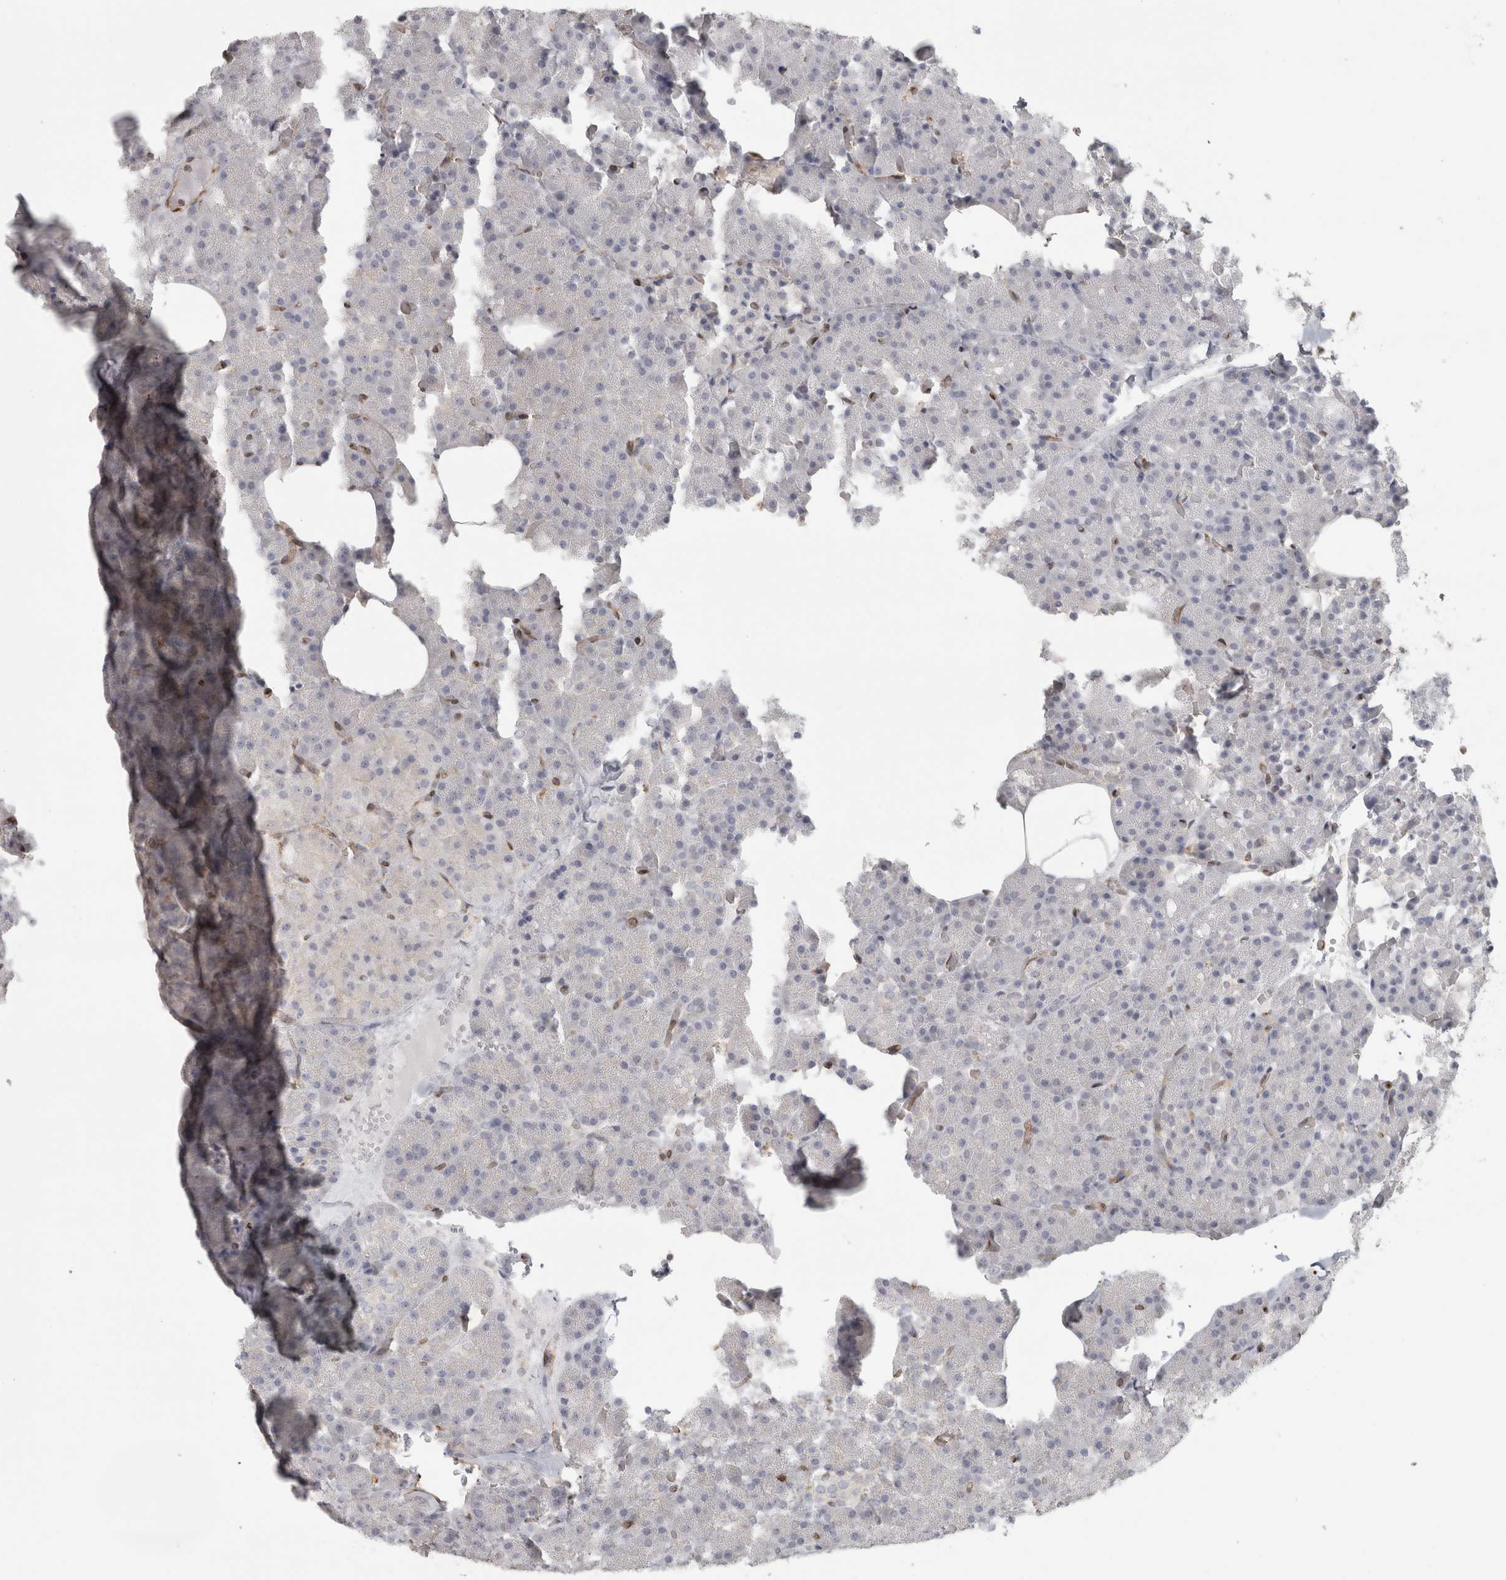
{"staining": {"intensity": "weak", "quantity": "<25%", "location": "cytoplasmic/membranous"}, "tissue": "pancreas", "cell_type": "Exocrine glandular cells", "image_type": "normal", "snomed": [{"axis": "morphology", "description": "Normal tissue, NOS"}, {"axis": "morphology", "description": "Carcinoid, malignant, NOS"}, {"axis": "topography", "description": "Pancreas"}], "caption": "Exocrine glandular cells show no significant protein expression in benign pancreas. (Immunohistochemistry (ihc), brightfield microscopy, high magnification).", "gene": "HLA", "patient": {"sex": "female", "age": 35}}